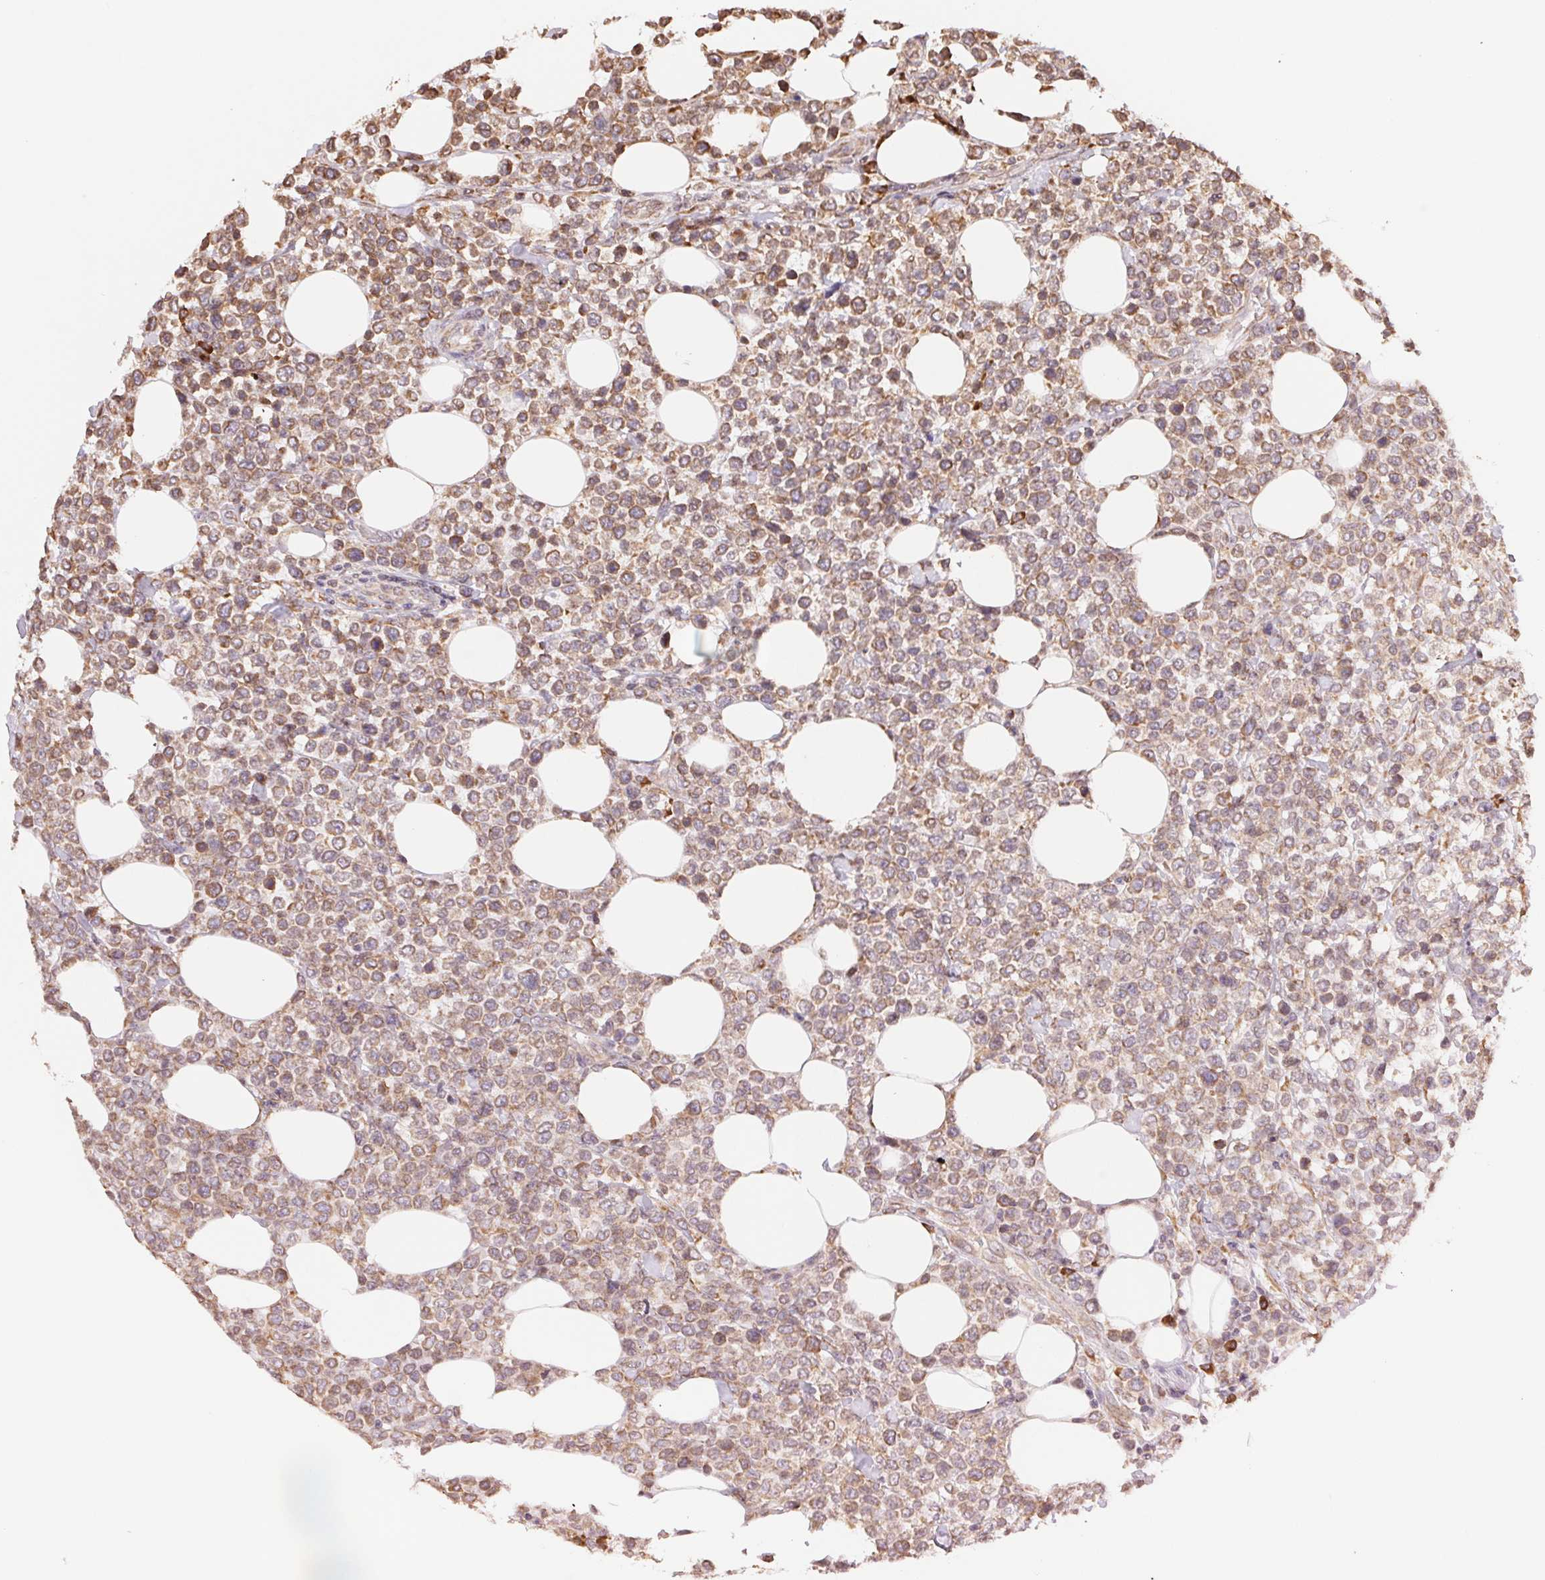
{"staining": {"intensity": "moderate", "quantity": ">75%", "location": "cytoplasmic/membranous"}, "tissue": "lymphoma", "cell_type": "Tumor cells", "image_type": "cancer", "snomed": [{"axis": "morphology", "description": "Malignant lymphoma, non-Hodgkin's type, High grade"}, {"axis": "topography", "description": "Soft tissue"}], "caption": "Immunohistochemical staining of human lymphoma exhibits medium levels of moderate cytoplasmic/membranous protein expression in approximately >75% of tumor cells.", "gene": "RPN1", "patient": {"sex": "female", "age": 56}}